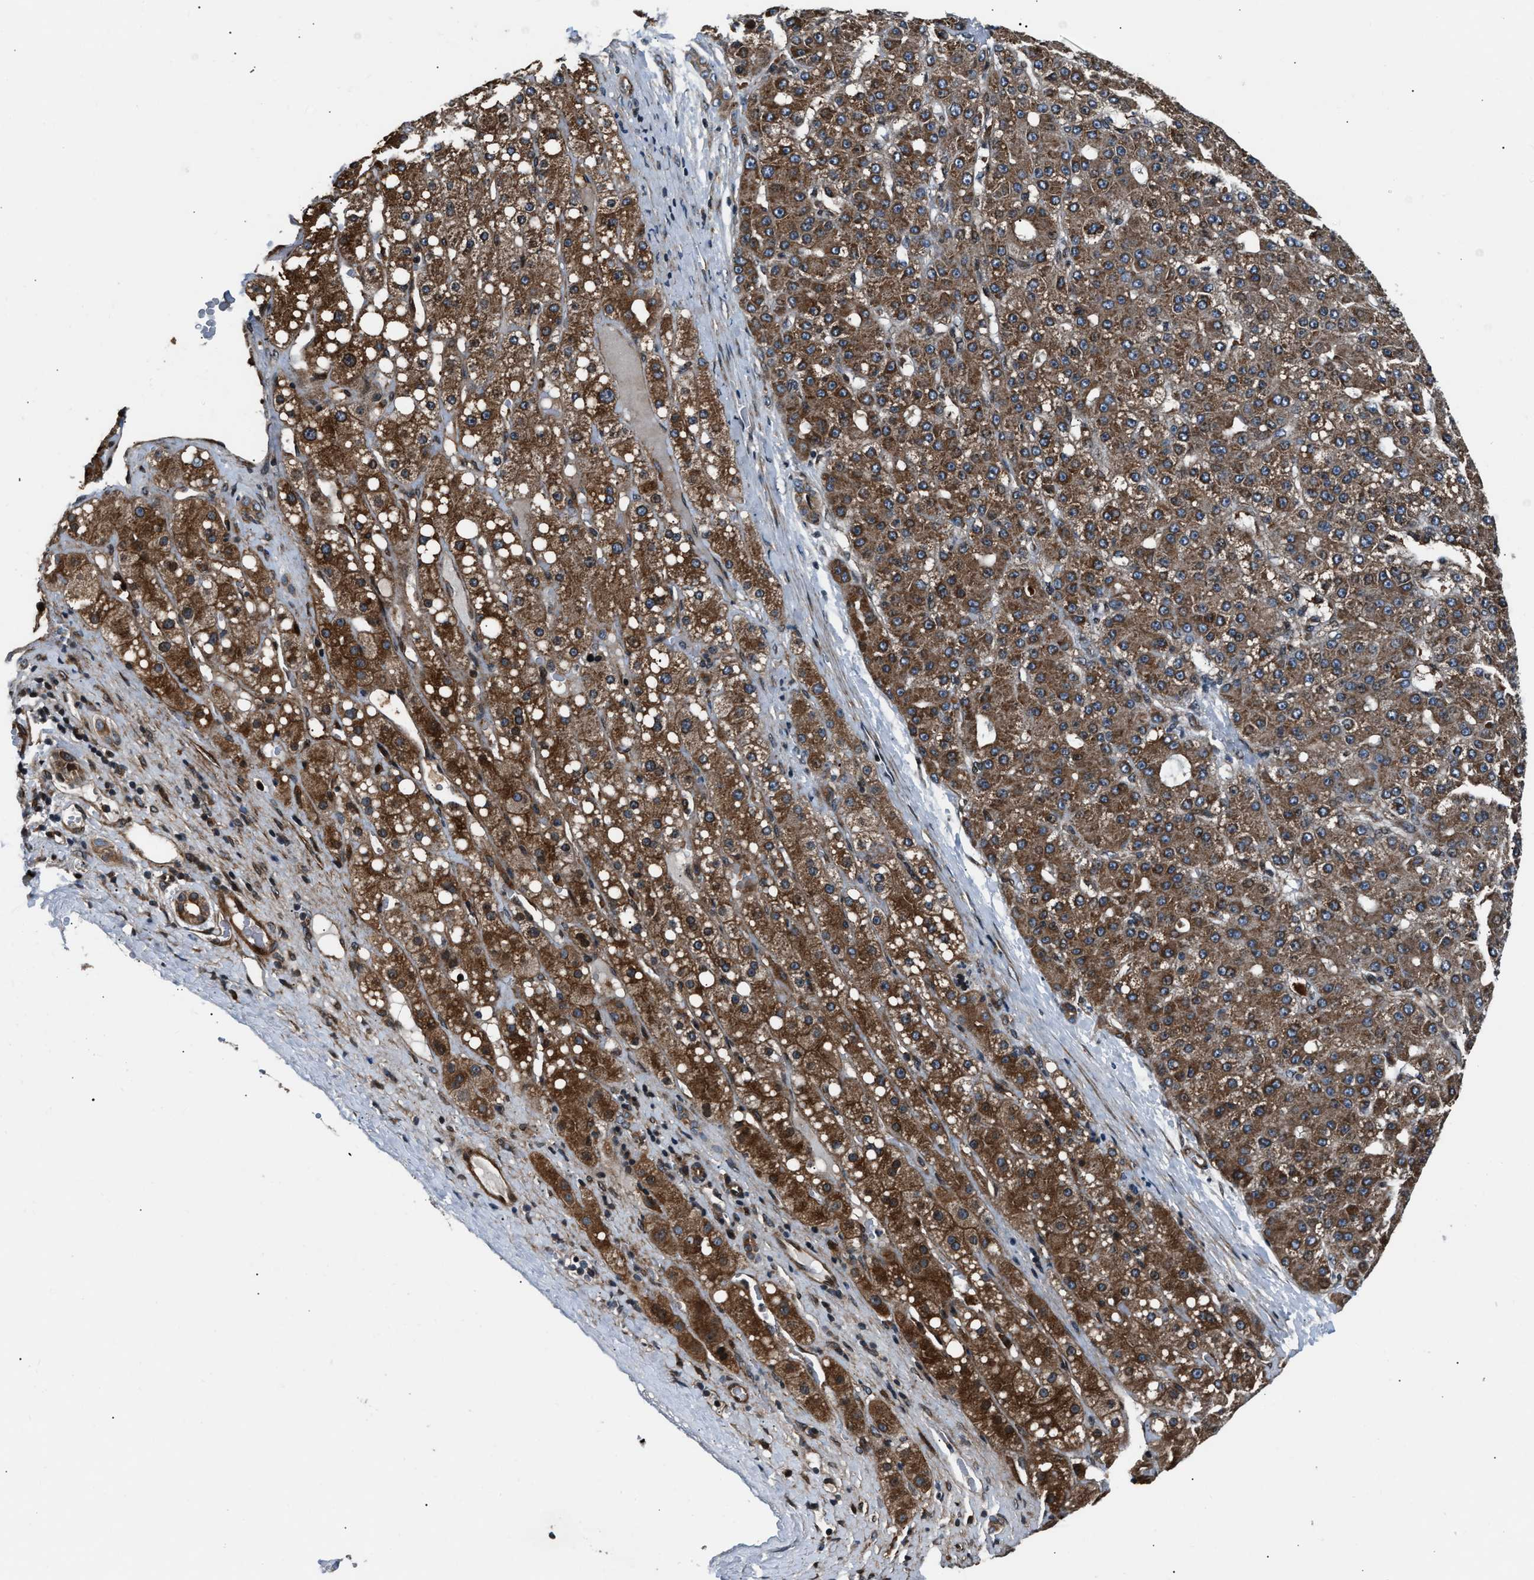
{"staining": {"intensity": "moderate", "quantity": ">75%", "location": "cytoplasmic/membranous"}, "tissue": "liver cancer", "cell_type": "Tumor cells", "image_type": "cancer", "snomed": [{"axis": "morphology", "description": "Carcinoma, Hepatocellular, NOS"}, {"axis": "topography", "description": "Liver"}], "caption": "Tumor cells exhibit medium levels of moderate cytoplasmic/membranous positivity in approximately >75% of cells in human liver hepatocellular carcinoma.", "gene": "DYNC2I1", "patient": {"sex": "male", "age": 67}}